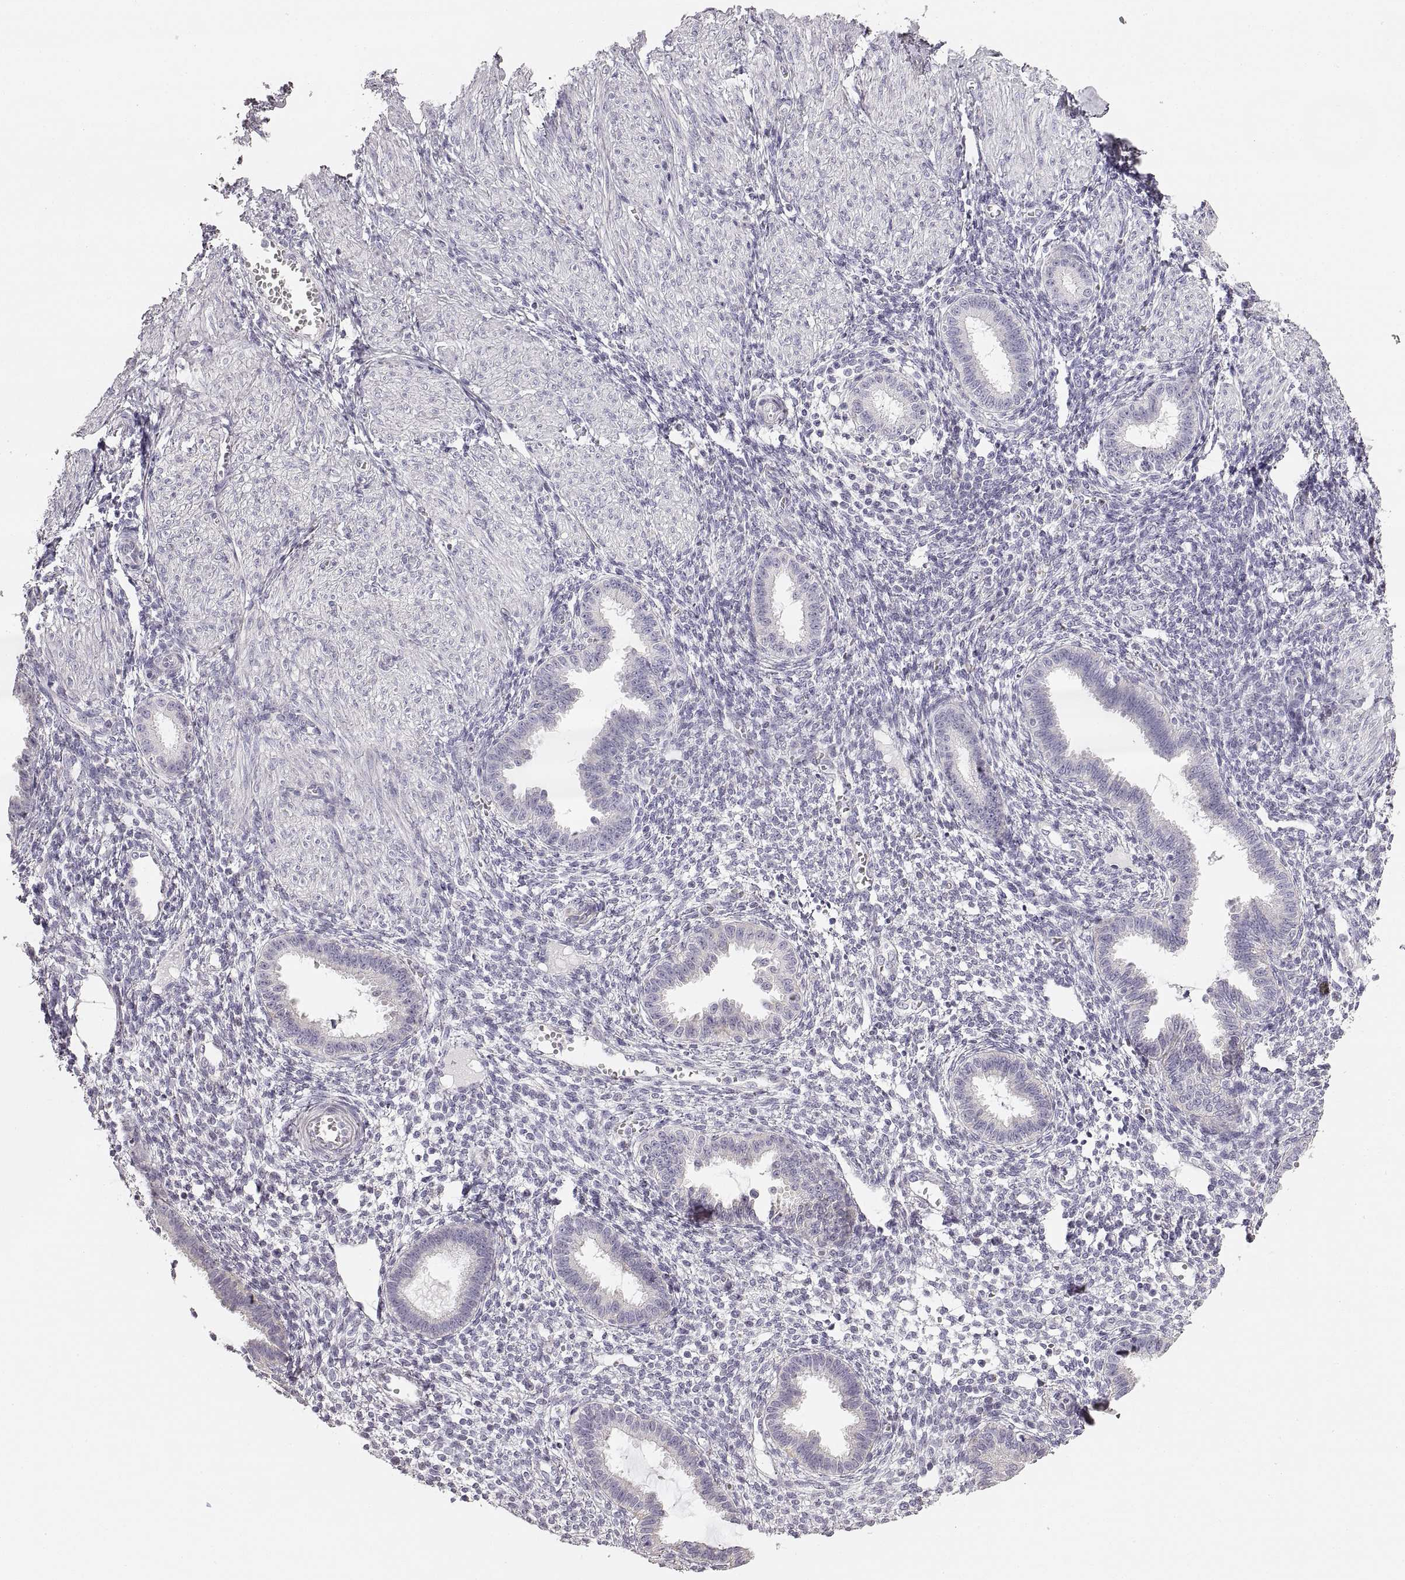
{"staining": {"intensity": "negative", "quantity": "none", "location": "none"}, "tissue": "endometrium", "cell_type": "Cells in endometrial stroma", "image_type": "normal", "snomed": [{"axis": "morphology", "description": "Normal tissue, NOS"}, {"axis": "topography", "description": "Endometrium"}], "caption": "Cells in endometrial stroma show no significant protein staining in unremarkable endometrium. (DAB immunohistochemistry (IHC) visualized using brightfield microscopy, high magnification).", "gene": "RDH13", "patient": {"sex": "female", "age": 36}}